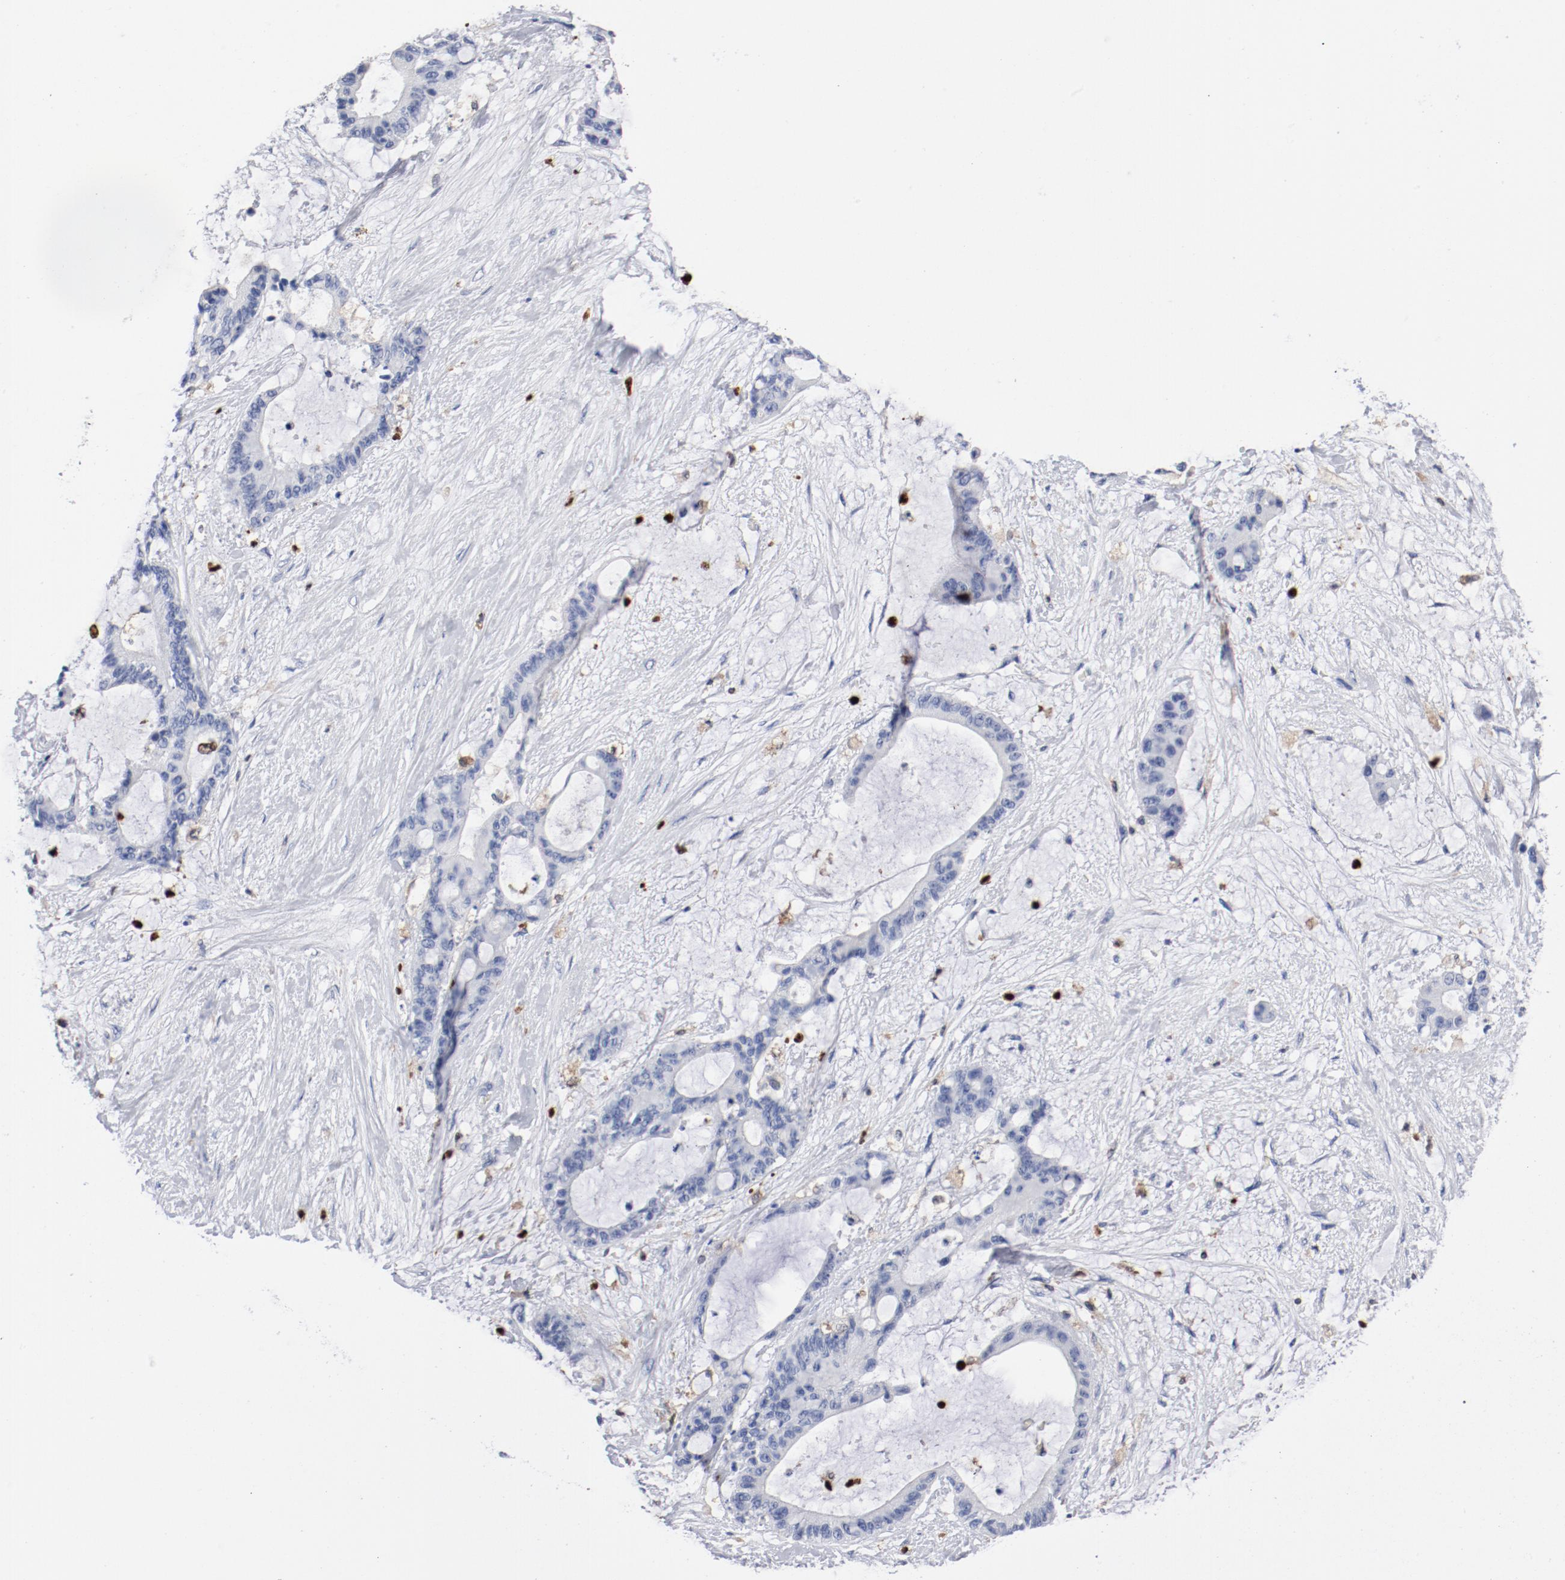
{"staining": {"intensity": "negative", "quantity": "none", "location": "none"}, "tissue": "liver cancer", "cell_type": "Tumor cells", "image_type": "cancer", "snomed": [{"axis": "morphology", "description": "Cholangiocarcinoma"}, {"axis": "topography", "description": "Liver"}], "caption": "This is an immunohistochemistry (IHC) histopathology image of liver cholangiocarcinoma. There is no positivity in tumor cells.", "gene": "NCF1", "patient": {"sex": "female", "age": 73}}